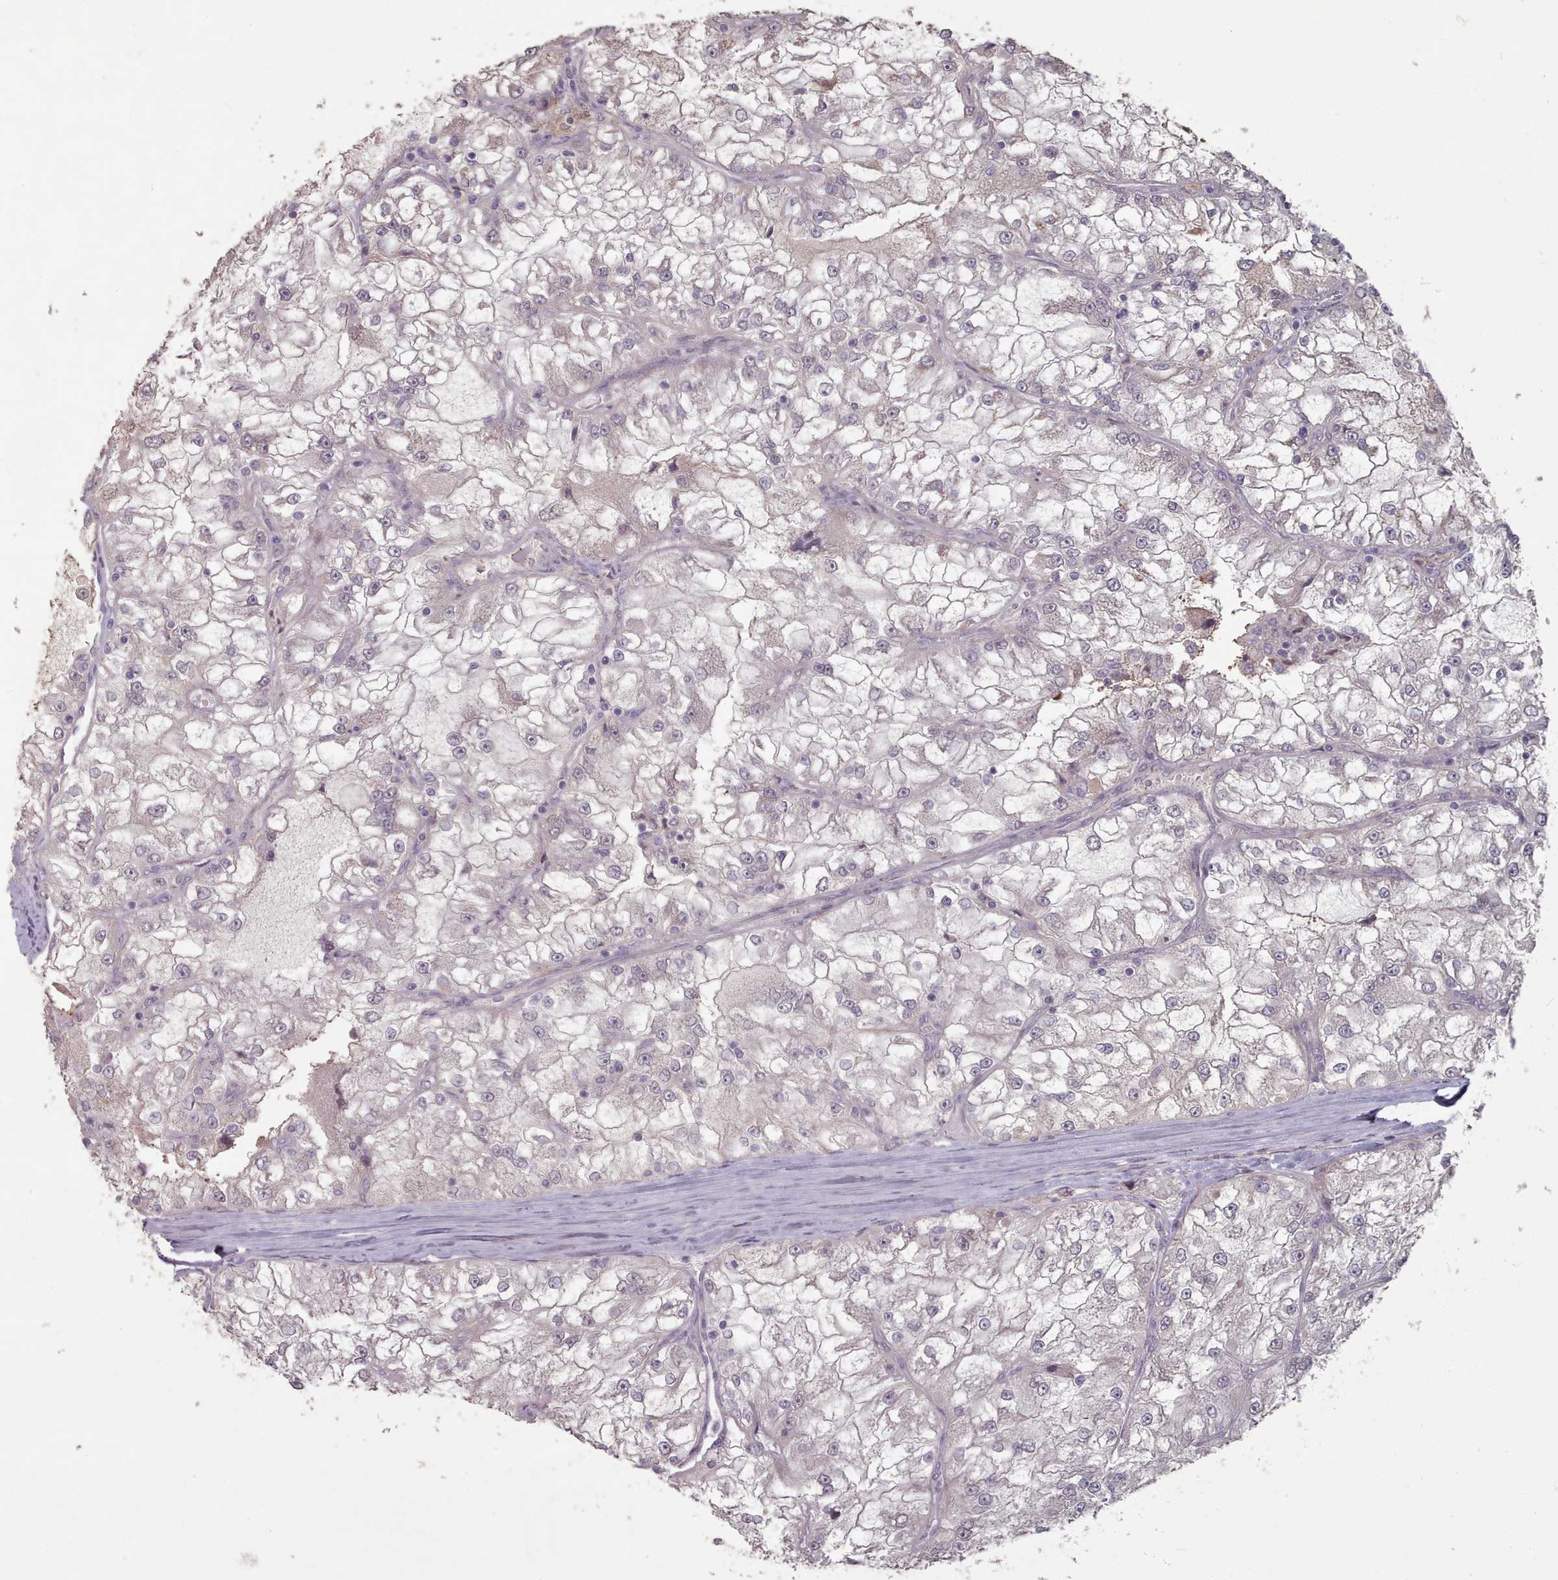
{"staining": {"intensity": "weak", "quantity": "<25%", "location": "nuclear"}, "tissue": "renal cancer", "cell_type": "Tumor cells", "image_type": "cancer", "snomed": [{"axis": "morphology", "description": "Adenocarcinoma, NOS"}, {"axis": "topography", "description": "Kidney"}], "caption": "A photomicrograph of human renal cancer is negative for staining in tumor cells.", "gene": "ERCC6L", "patient": {"sex": "female", "age": 72}}